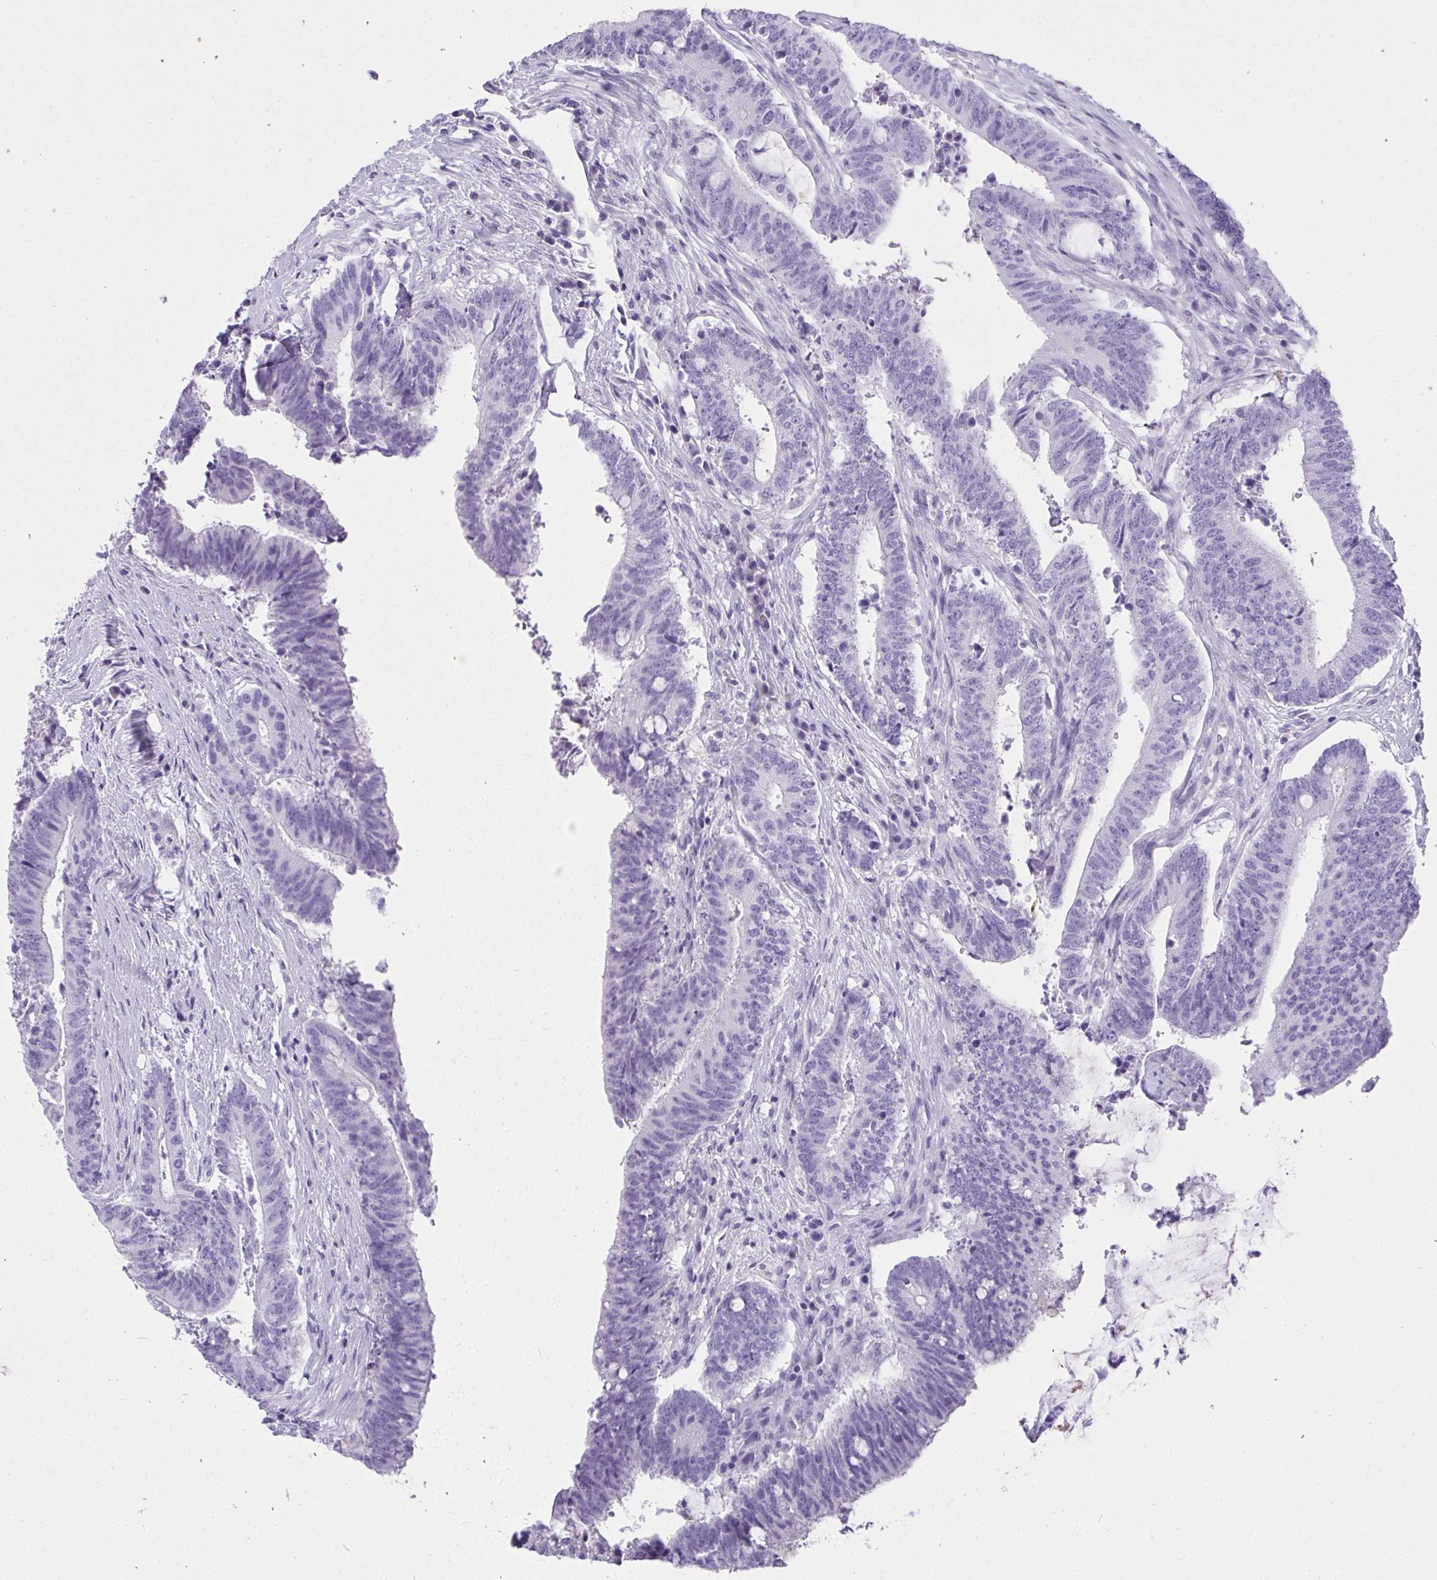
{"staining": {"intensity": "negative", "quantity": "none", "location": "none"}, "tissue": "colorectal cancer", "cell_type": "Tumor cells", "image_type": "cancer", "snomed": [{"axis": "morphology", "description": "Adenocarcinoma, NOS"}, {"axis": "topography", "description": "Colon"}], "caption": "There is no significant staining in tumor cells of colorectal cancer (adenocarcinoma).", "gene": "AVIL", "patient": {"sex": "female", "age": 43}}